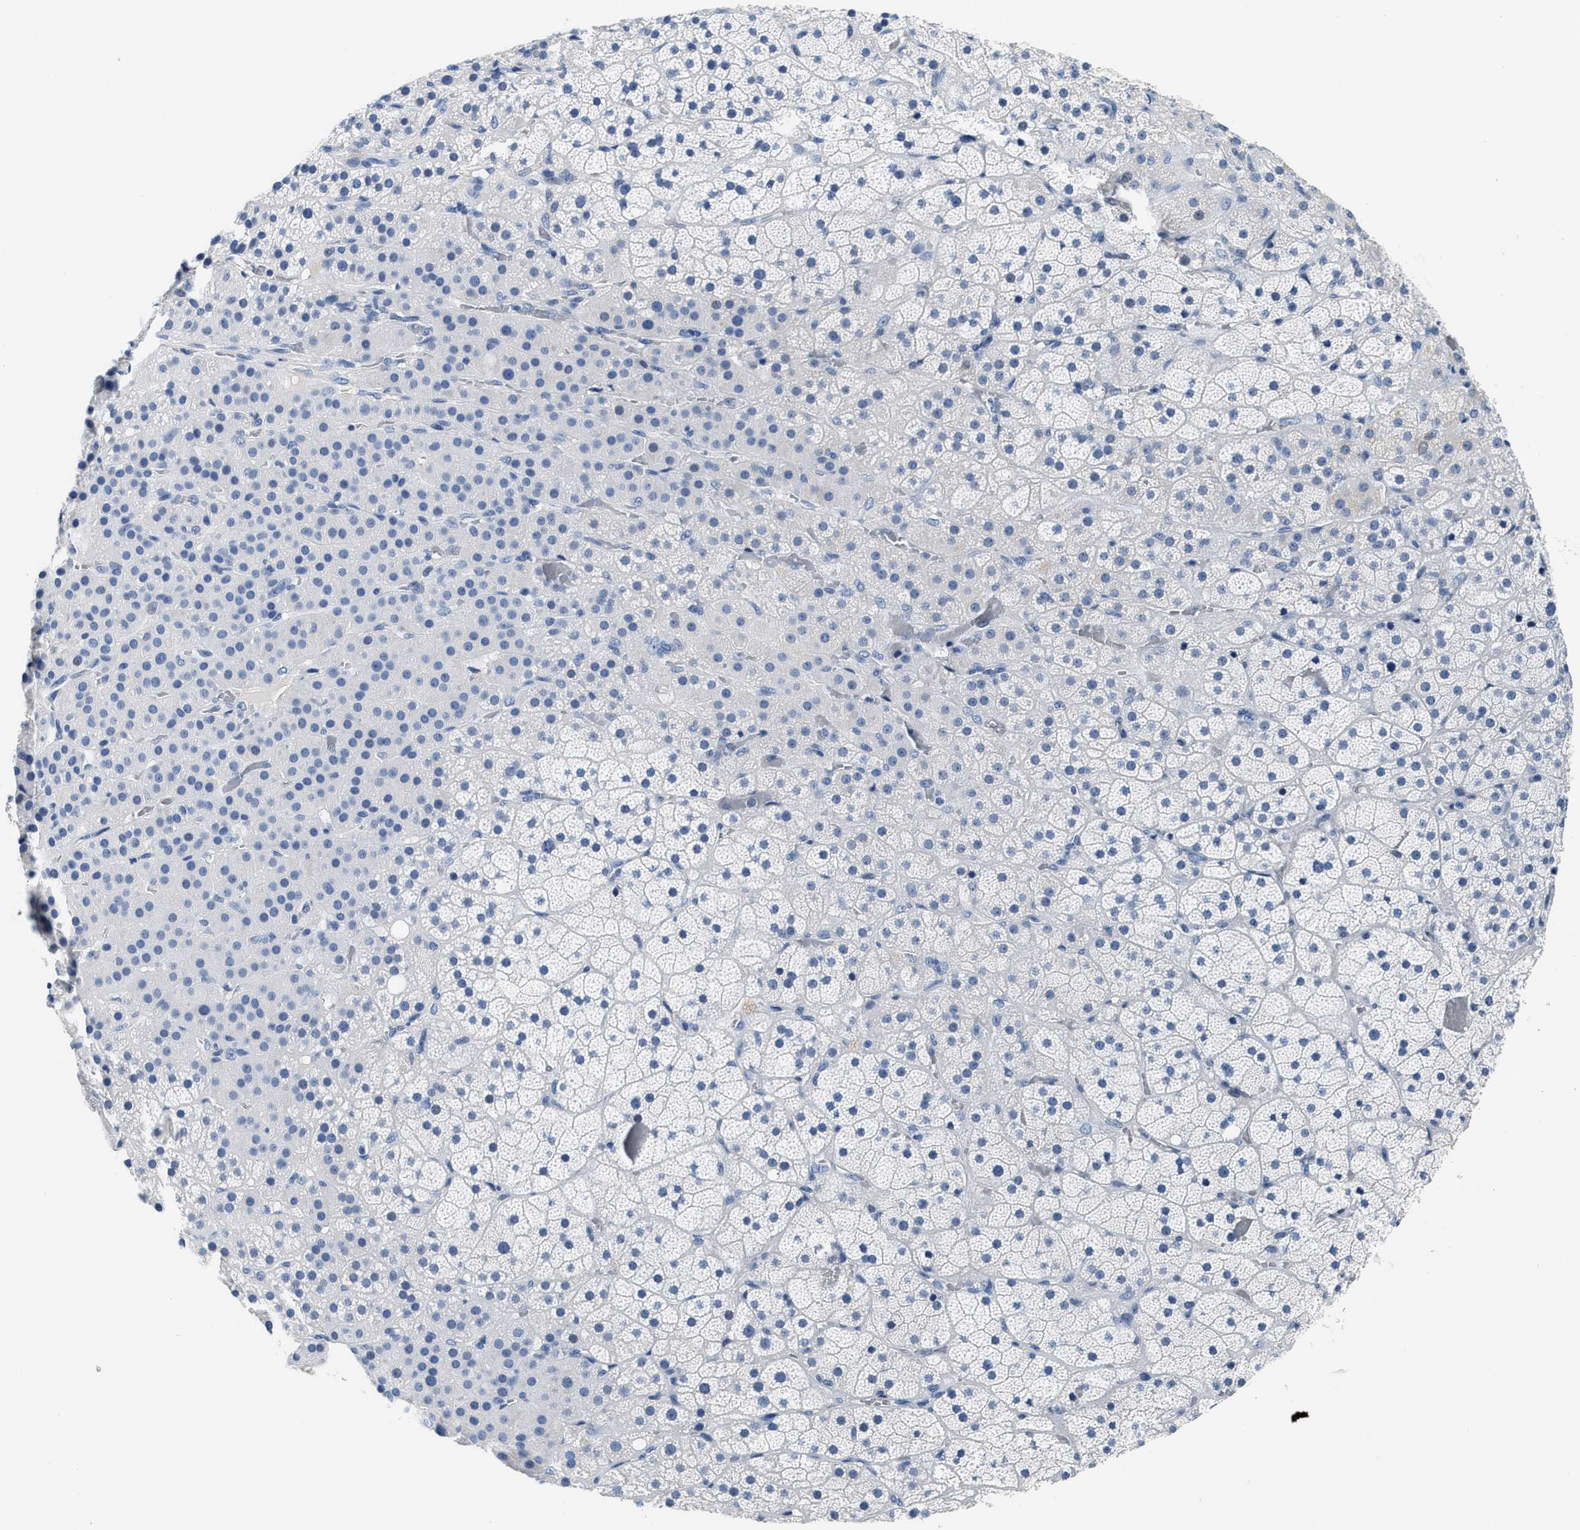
{"staining": {"intensity": "negative", "quantity": "none", "location": "none"}, "tissue": "adrenal gland", "cell_type": "Glandular cells", "image_type": "normal", "snomed": [{"axis": "morphology", "description": "Normal tissue, NOS"}, {"axis": "topography", "description": "Adrenal gland"}], "caption": "This is an immunohistochemistry (IHC) micrograph of unremarkable human adrenal gland. There is no expression in glandular cells.", "gene": "PCK2", "patient": {"sex": "male", "age": 57}}